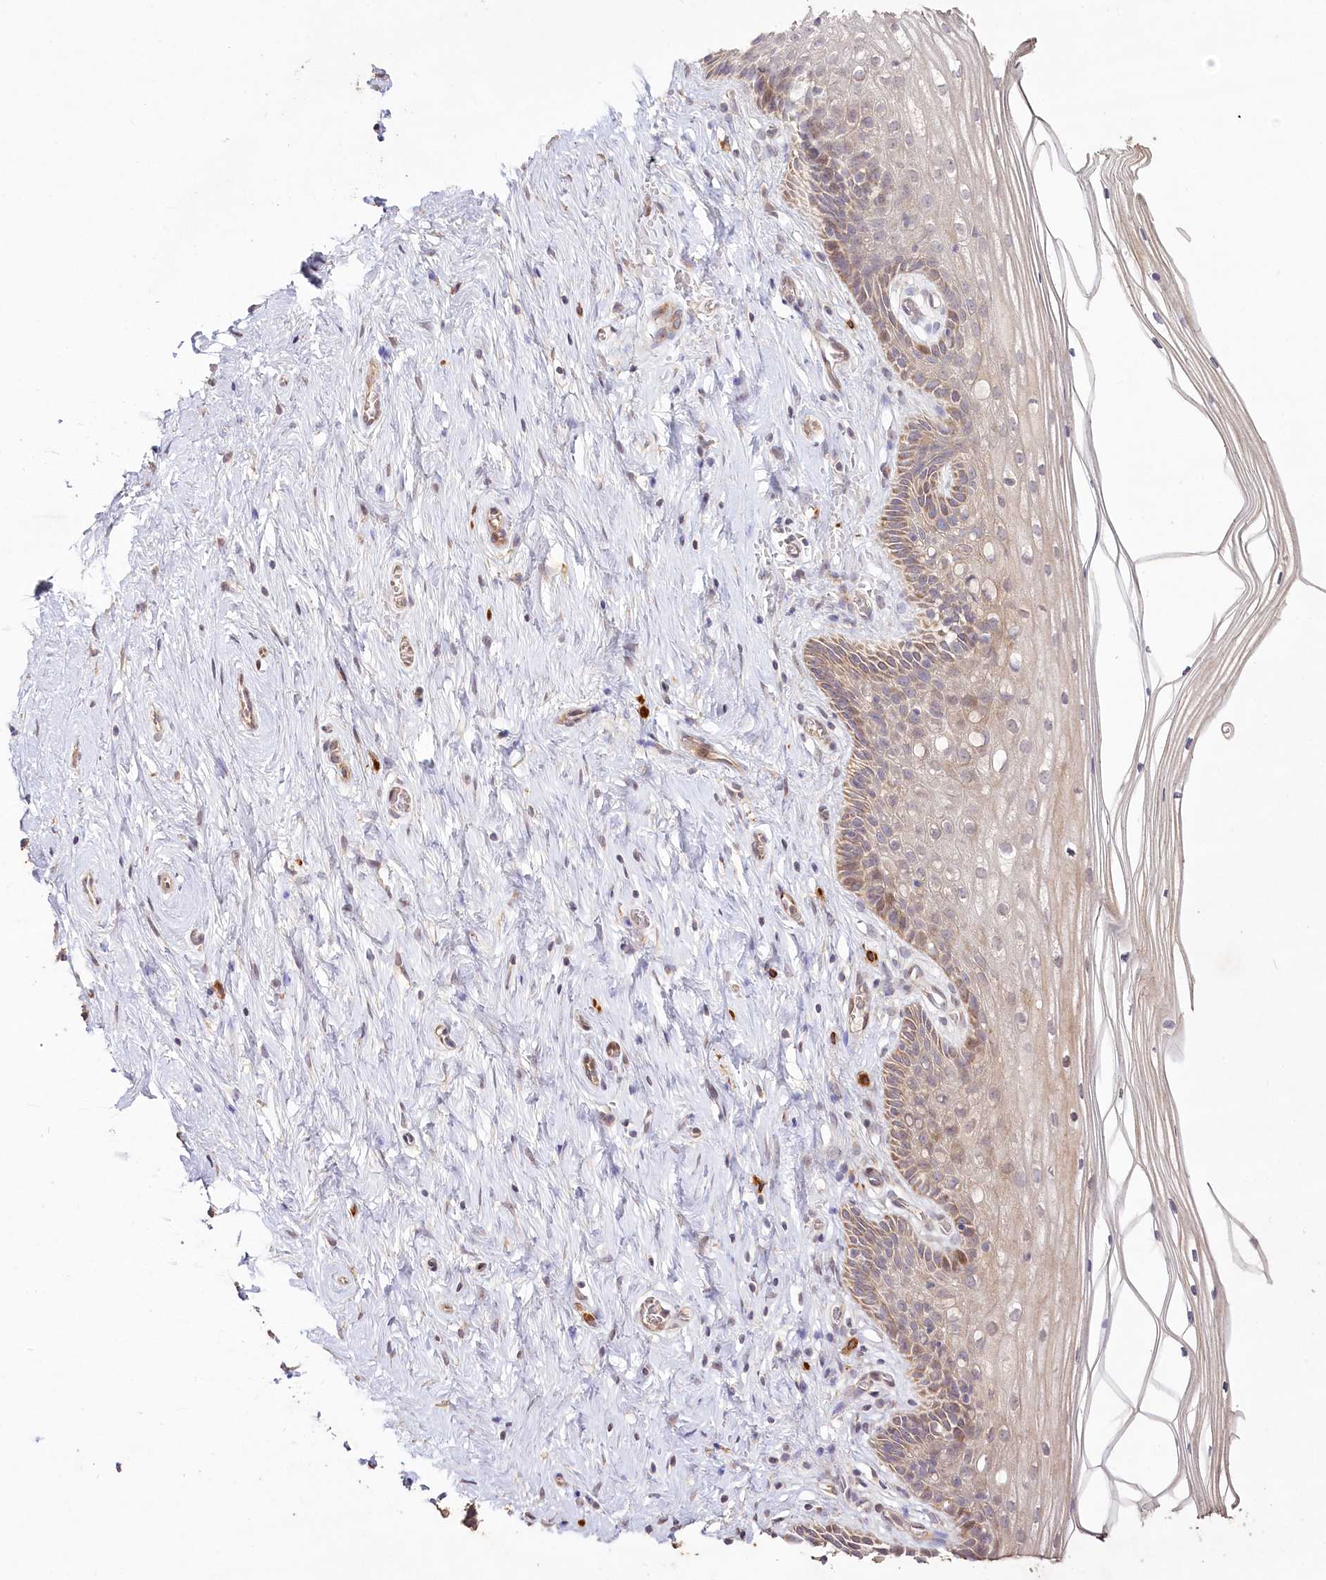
{"staining": {"intensity": "moderate", "quantity": "25%-75%", "location": "cytoplasmic/membranous"}, "tissue": "cervix", "cell_type": "Glandular cells", "image_type": "normal", "snomed": [{"axis": "morphology", "description": "Normal tissue, NOS"}, {"axis": "topography", "description": "Cervix"}], "caption": "An immunohistochemistry (IHC) image of benign tissue is shown. Protein staining in brown labels moderate cytoplasmic/membranous positivity in cervix within glandular cells.", "gene": "IRAK1BP1", "patient": {"sex": "female", "age": 33}}